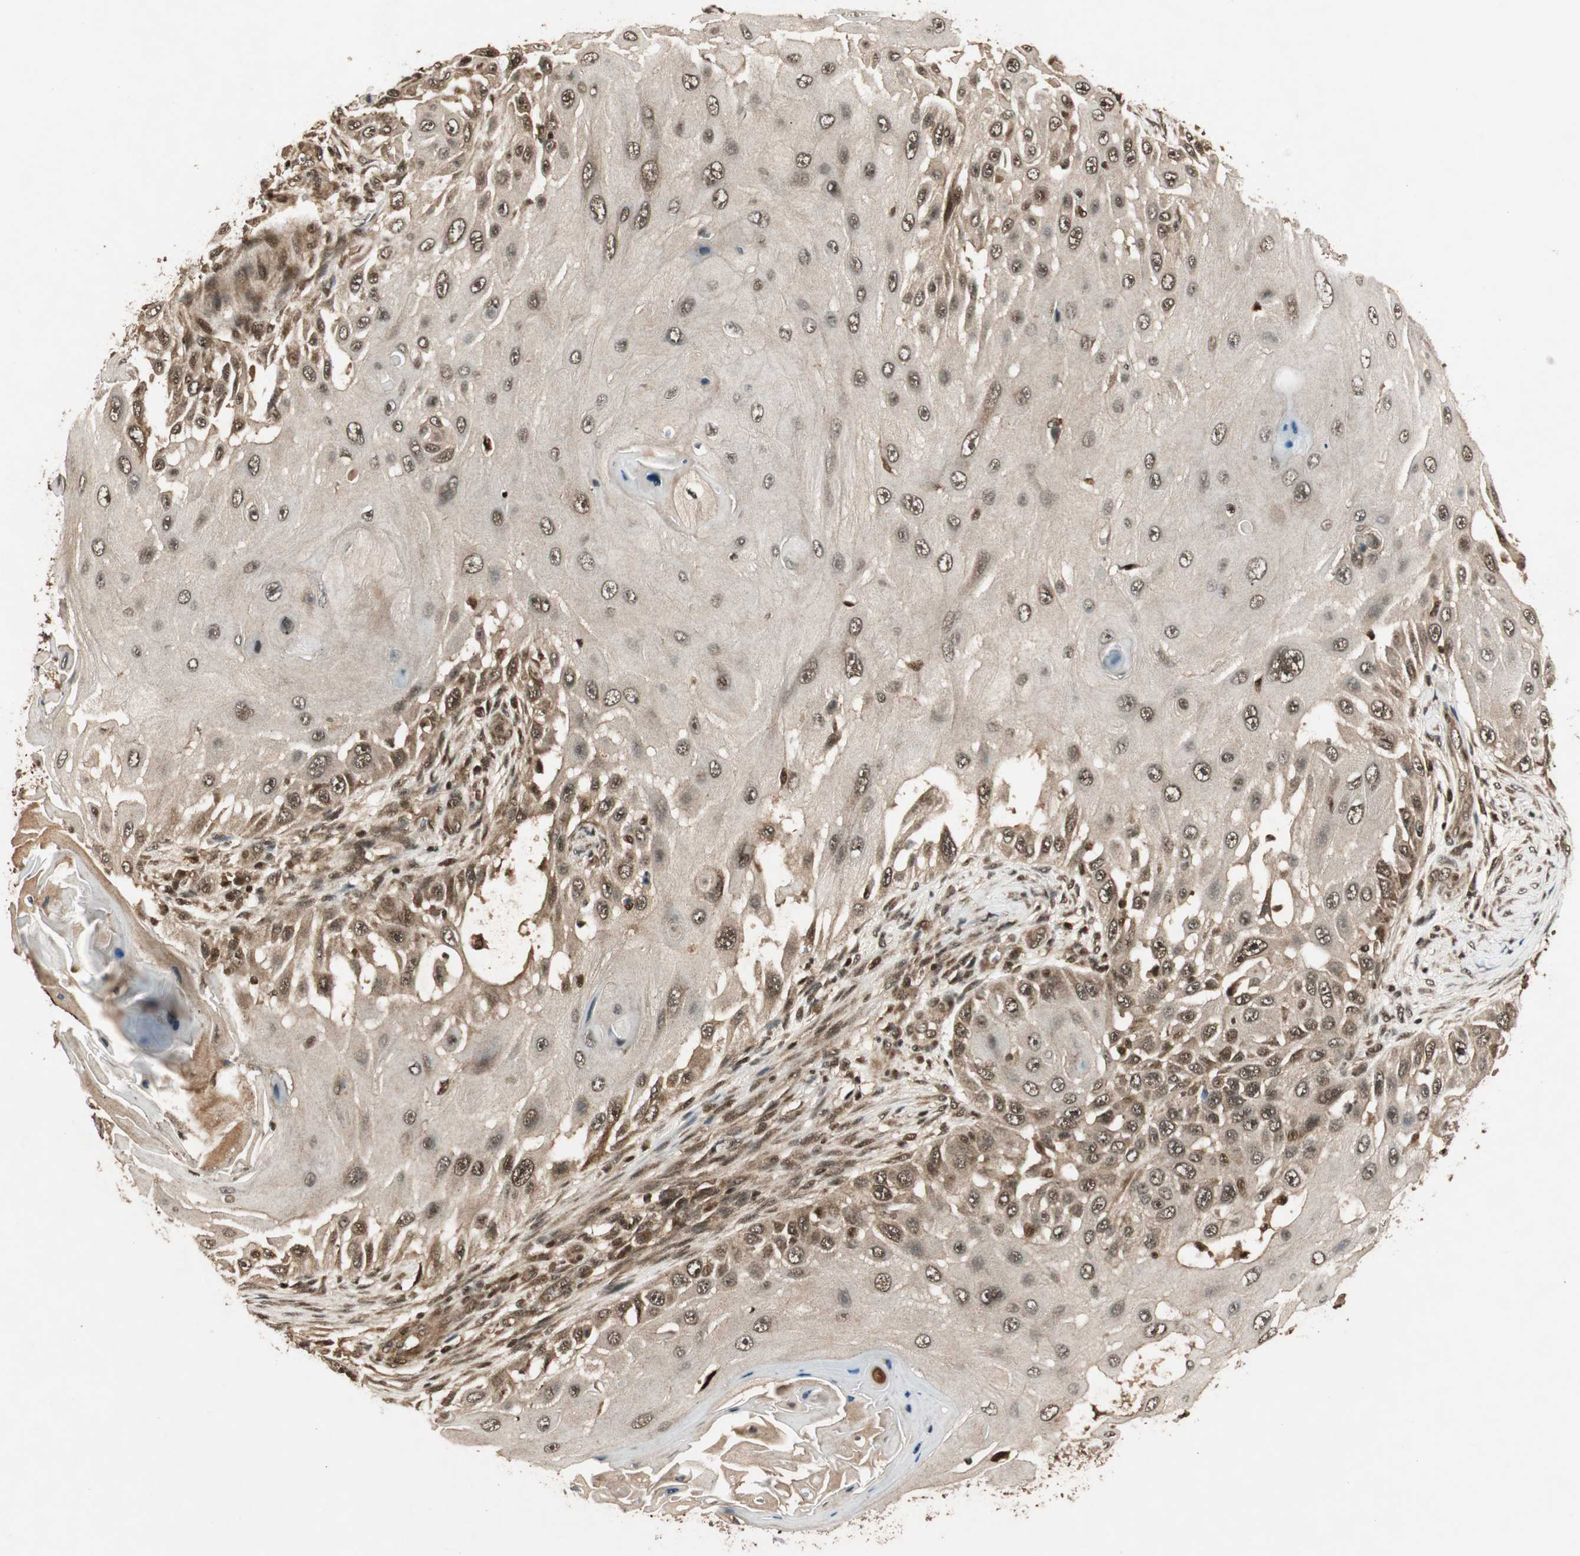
{"staining": {"intensity": "moderate", "quantity": ">75%", "location": "cytoplasmic/membranous,nuclear"}, "tissue": "skin cancer", "cell_type": "Tumor cells", "image_type": "cancer", "snomed": [{"axis": "morphology", "description": "Squamous cell carcinoma, NOS"}, {"axis": "topography", "description": "Skin"}], "caption": "Skin cancer was stained to show a protein in brown. There is medium levels of moderate cytoplasmic/membranous and nuclear staining in approximately >75% of tumor cells. (DAB IHC with brightfield microscopy, high magnification).", "gene": "RPA3", "patient": {"sex": "female", "age": 44}}